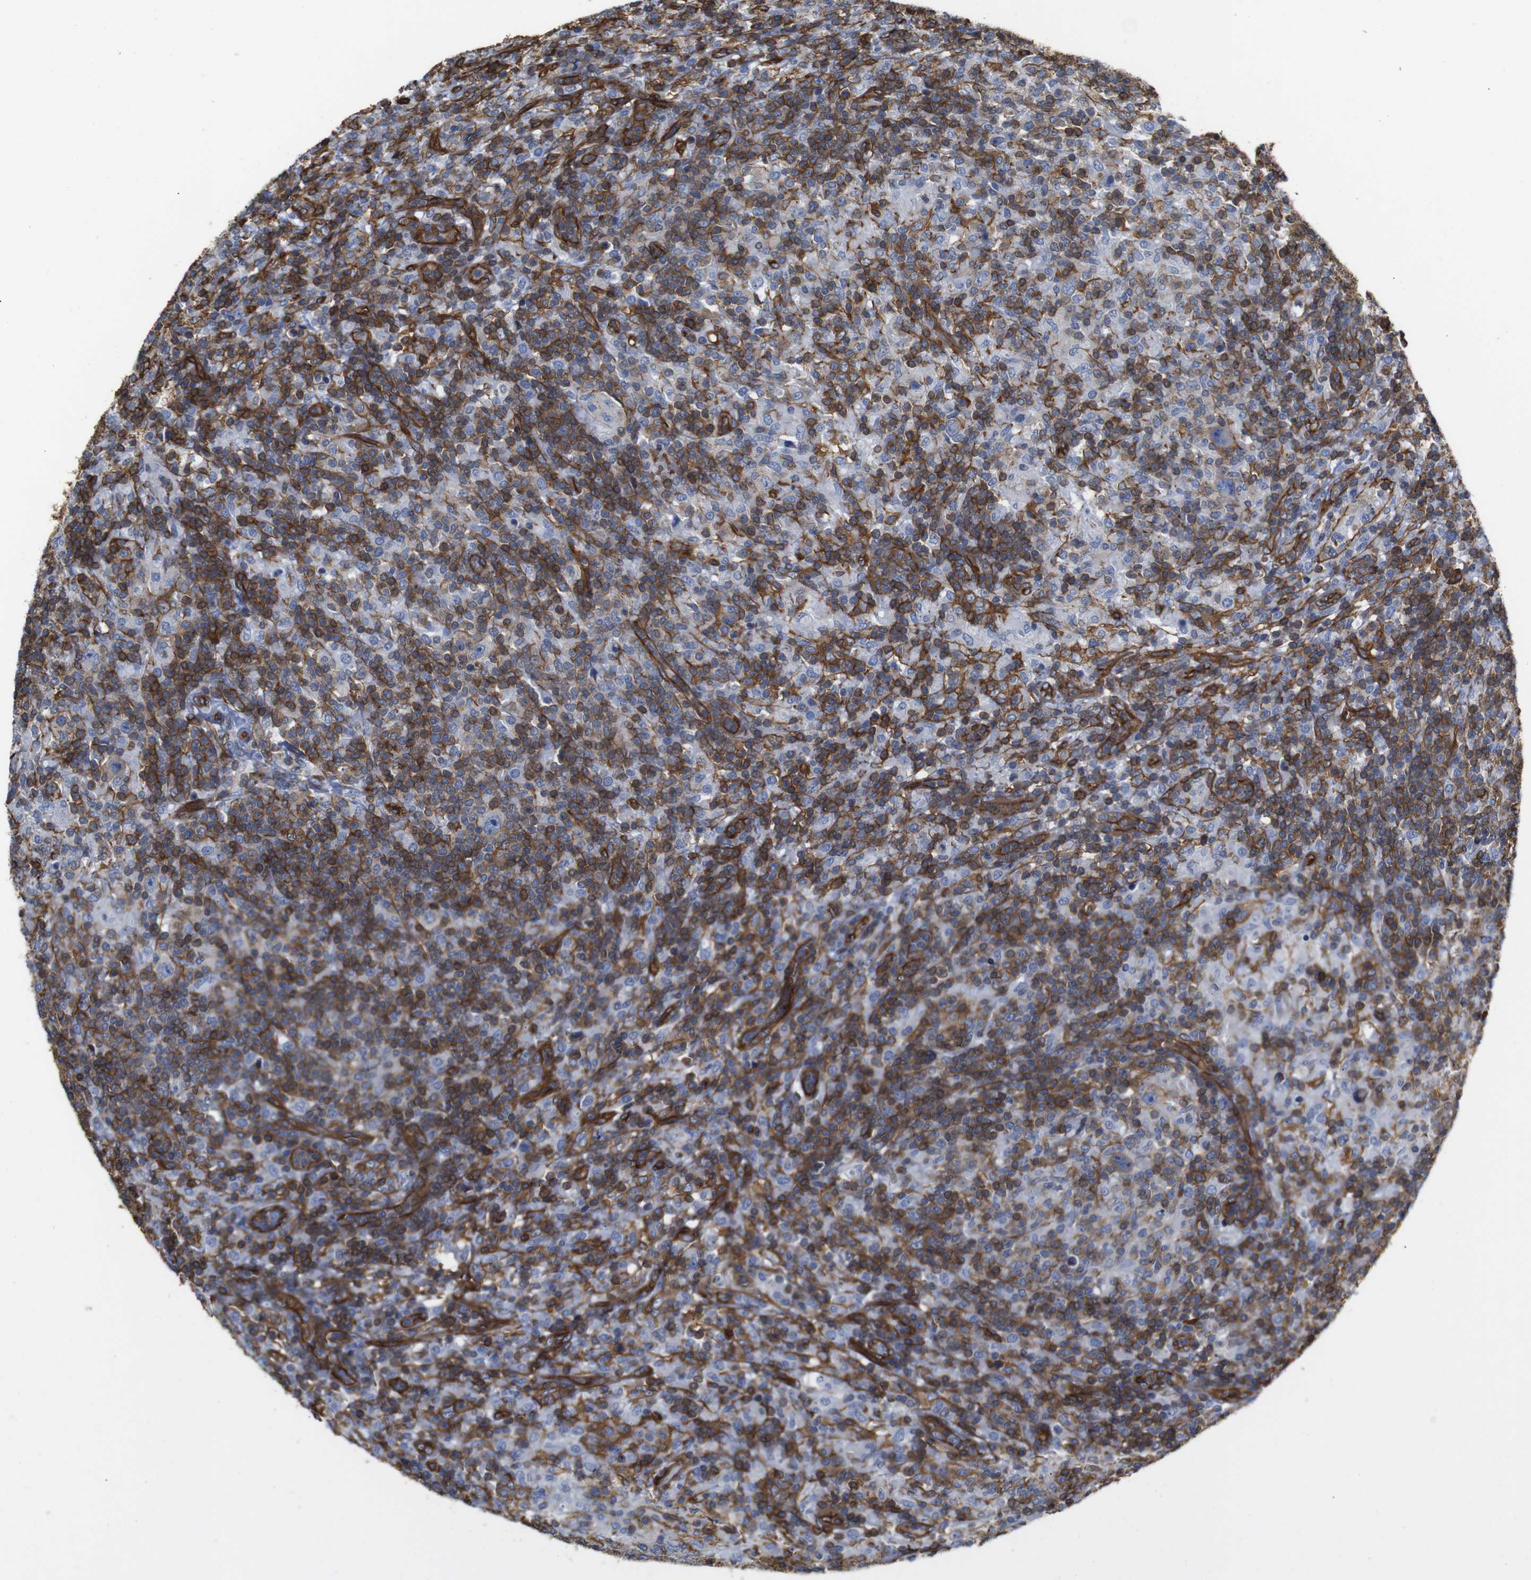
{"staining": {"intensity": "negative", "quantity": "none", "location": "none"}, "tissue": "lymphoma", "cell_type": "Tumor cells", "image_type": "cancer", "snomed": [{"axis": "morphology", "description": "Hodgkin's disease, NOS"}, {"axis": "topography", "description": "Lymph node"}], "caption": "Tumor cells are negative for protein expression in human Hodgkin's disease.", "gene": "SPTBN1", "patient": {"sex": "male", "age": 70}}